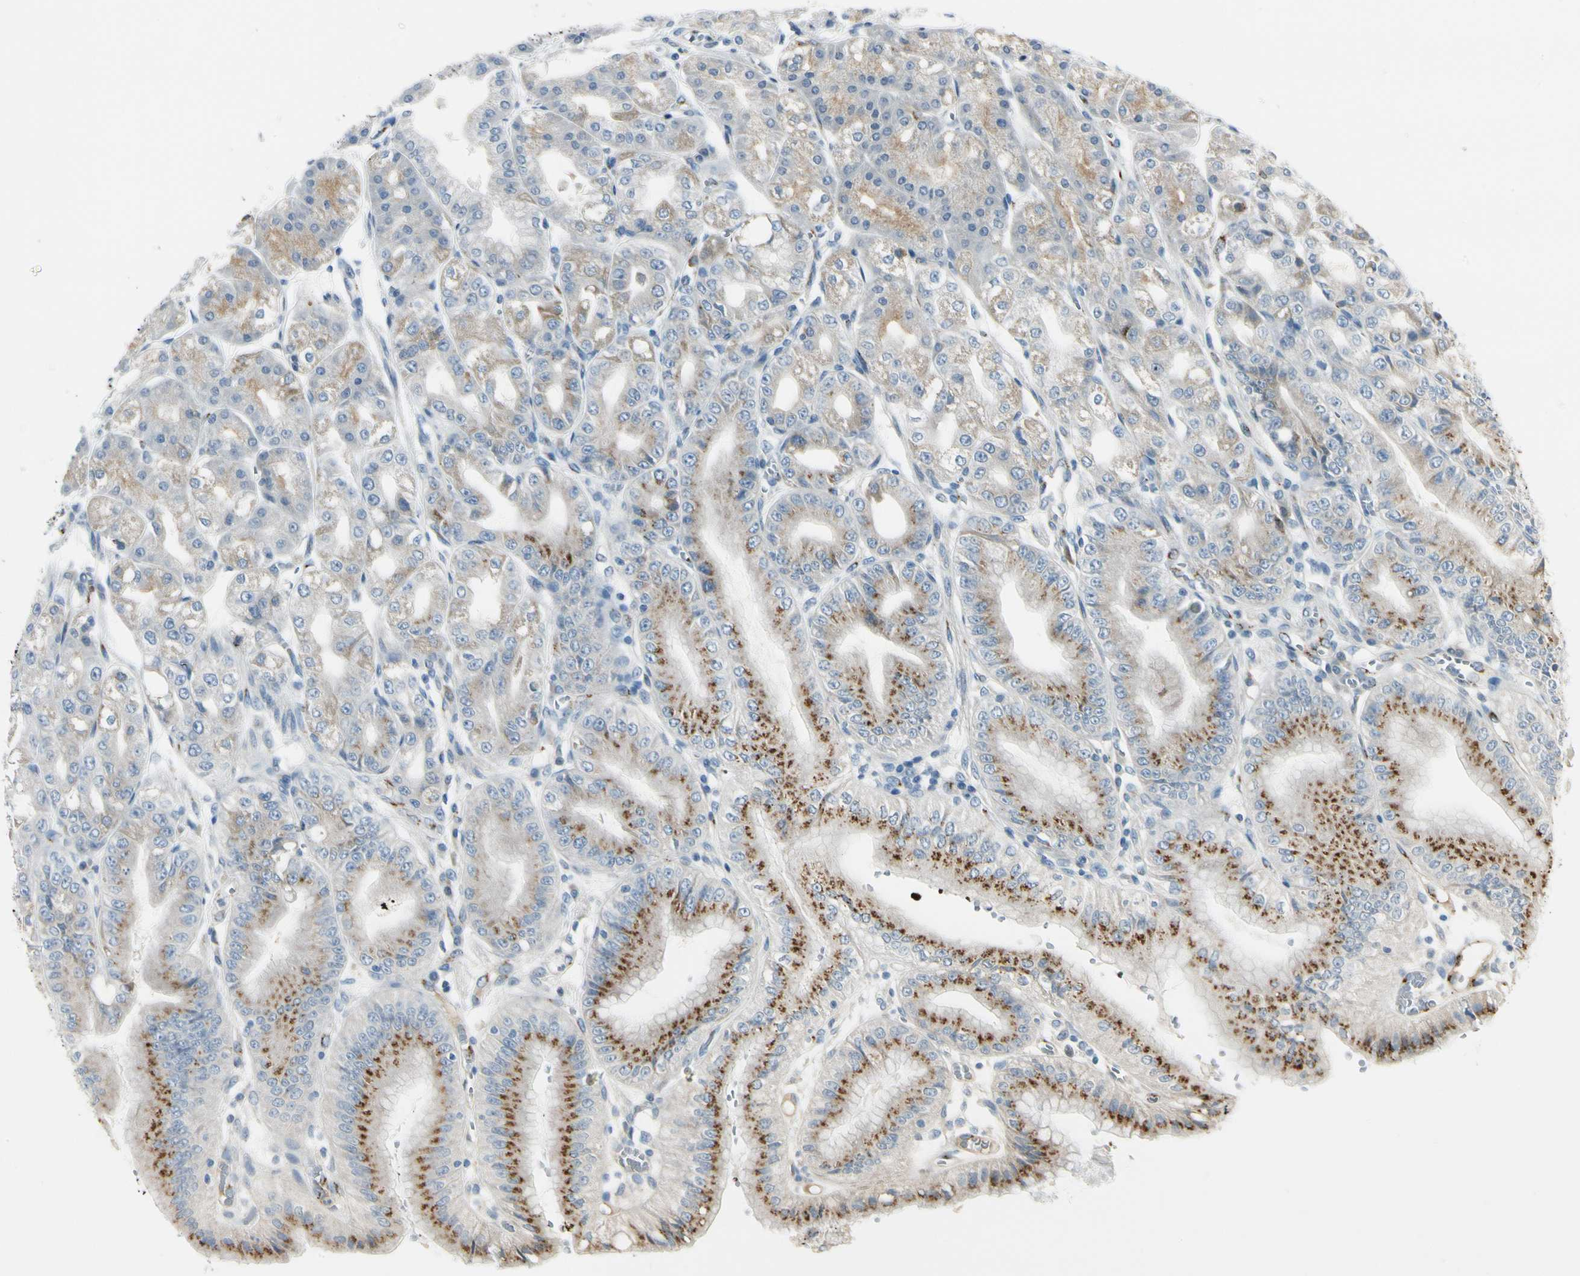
{"staining": {"intensity": "moderate", "quantity": ">75%", "location": "cytoplasmic/membranous"}, "tissue": "stomach", "cell_type": "Glandular cells", "image_type": "normal", "snomed": [{"axis": "morphology", "description": "Normal tissue, NOS"}, {"axis": "topography", "description": "Stomach, lower"}], "caption": "This histopathology image shows normal stomach stained with IHC to label a protein in brown. The cytoplasmic/membranous of glandular cells show moderate positivity for the protein. Nuclei are counter-stained blue.", "gene": "MANSC1", "patient": {"sex": "male", "age": 71}}